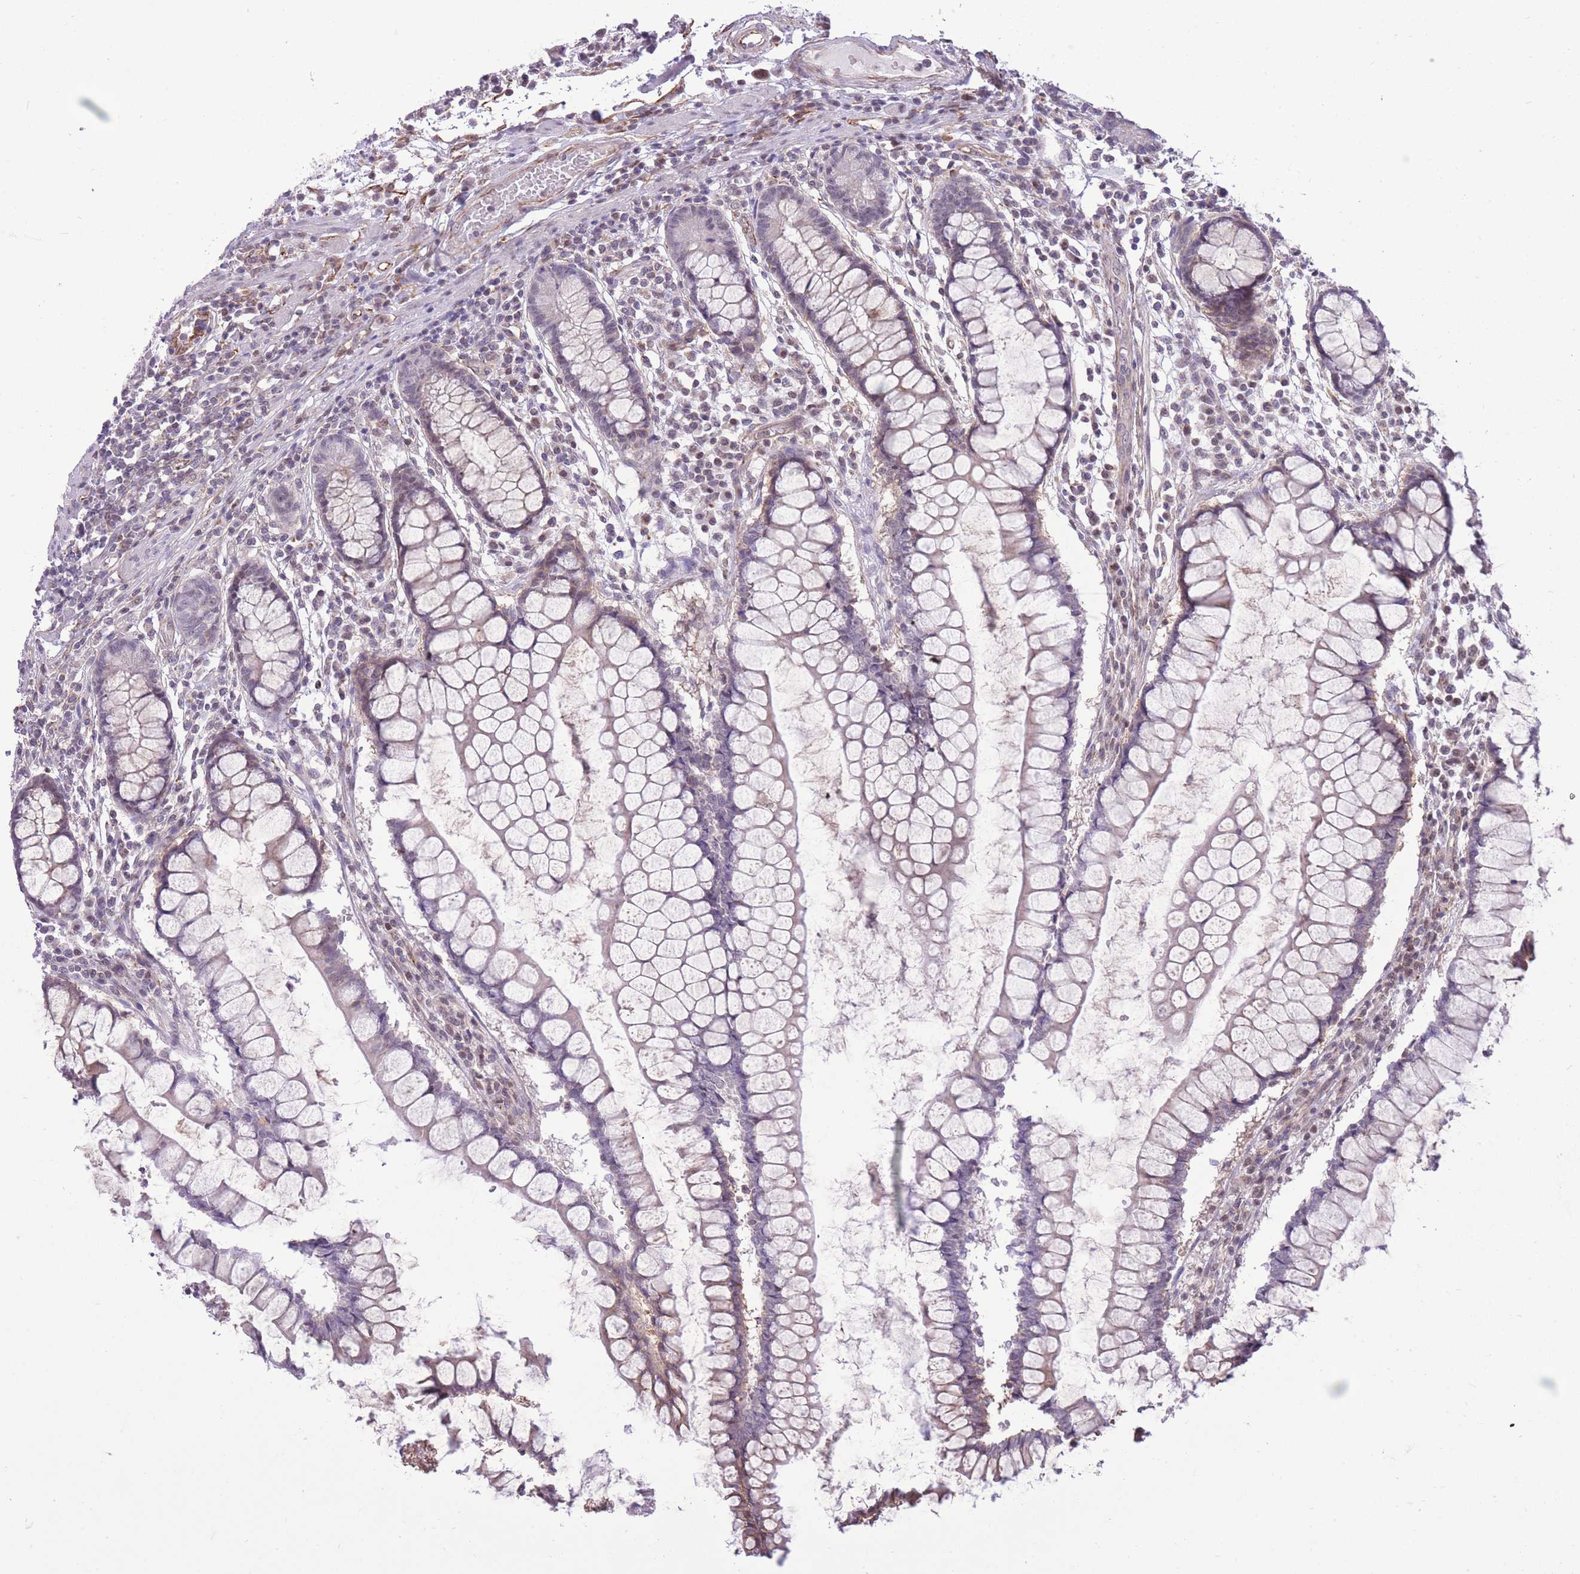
{"staining": {"intensity": "moderate", "quantity": ">75%", "location": "cytoplasmic/membranous"}, "tissue": "colon", "cell_type": "Endothelial cells", "image_type": "normal", "snomed": [{"axis": "morphology", "description": "Normal tissue, NOS"}, {"axis": "morphology", "description": "Adenocarcinoma, NOS"}, {"axis": "topography", "description": "Colon"}], "caption": "Brown immunohistochemical staining in benign colon exhibits moderate cytoplasmic/membranous staining in approximately >75% of endothelial cells. (IHC, brightfield microscopy, high magnification).", "gene": "ELL", "patient": {"sex": "female", "age": 55}}